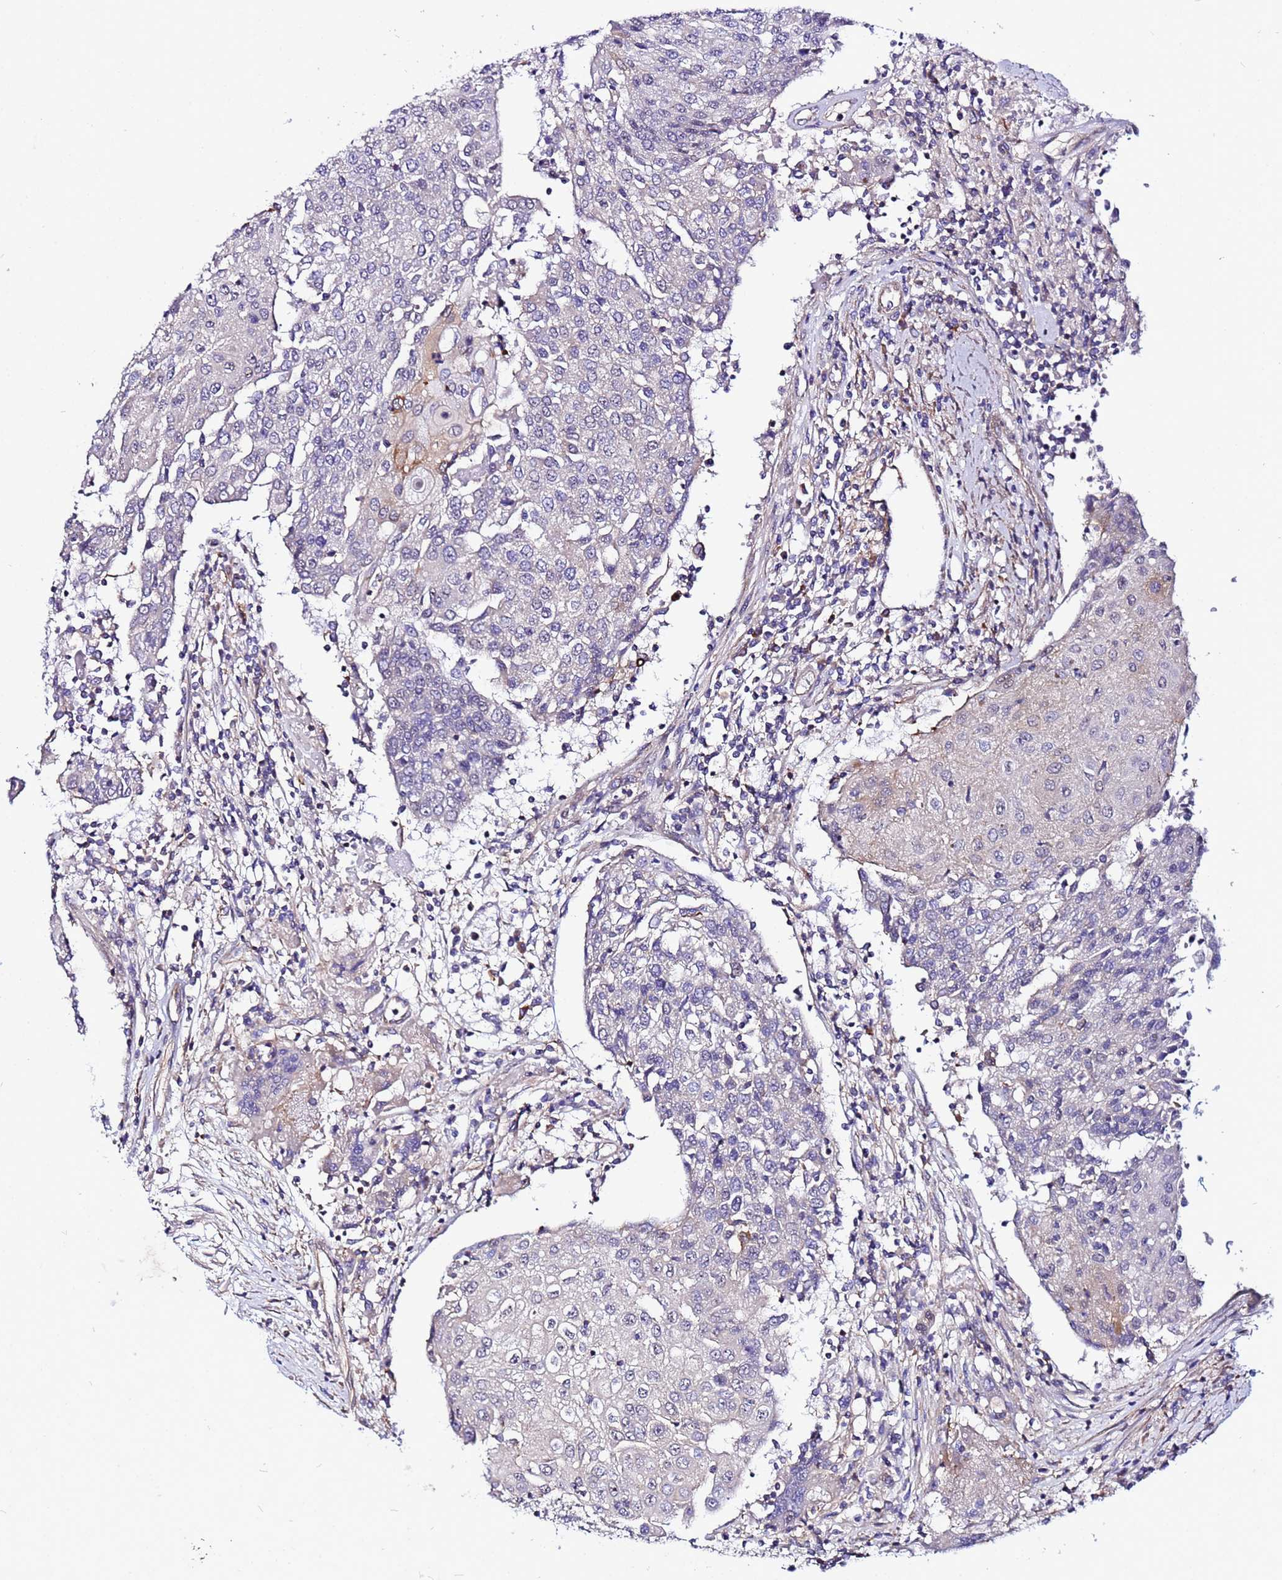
{"staining": {"intensity": "negative", "quantity": "none", "location": "none"}, "tissue": "urothelial cancer", "cell_type": "Tumor cells", "image_type": "cancer", "snomed": [{"axis": "morphology", "description": "Urothelial carcinoma, High grade"}, {"axis": "topography", "description": "Urinary bladder"}], "caption": "An IHC micrograph of urothelial carcinoma (high-grade) is shown. There is no staining in tumor cells of urothelial carcinoma (high-grade).", "gene": "STK38", "patient": {"sex": "female", "age": 85}}